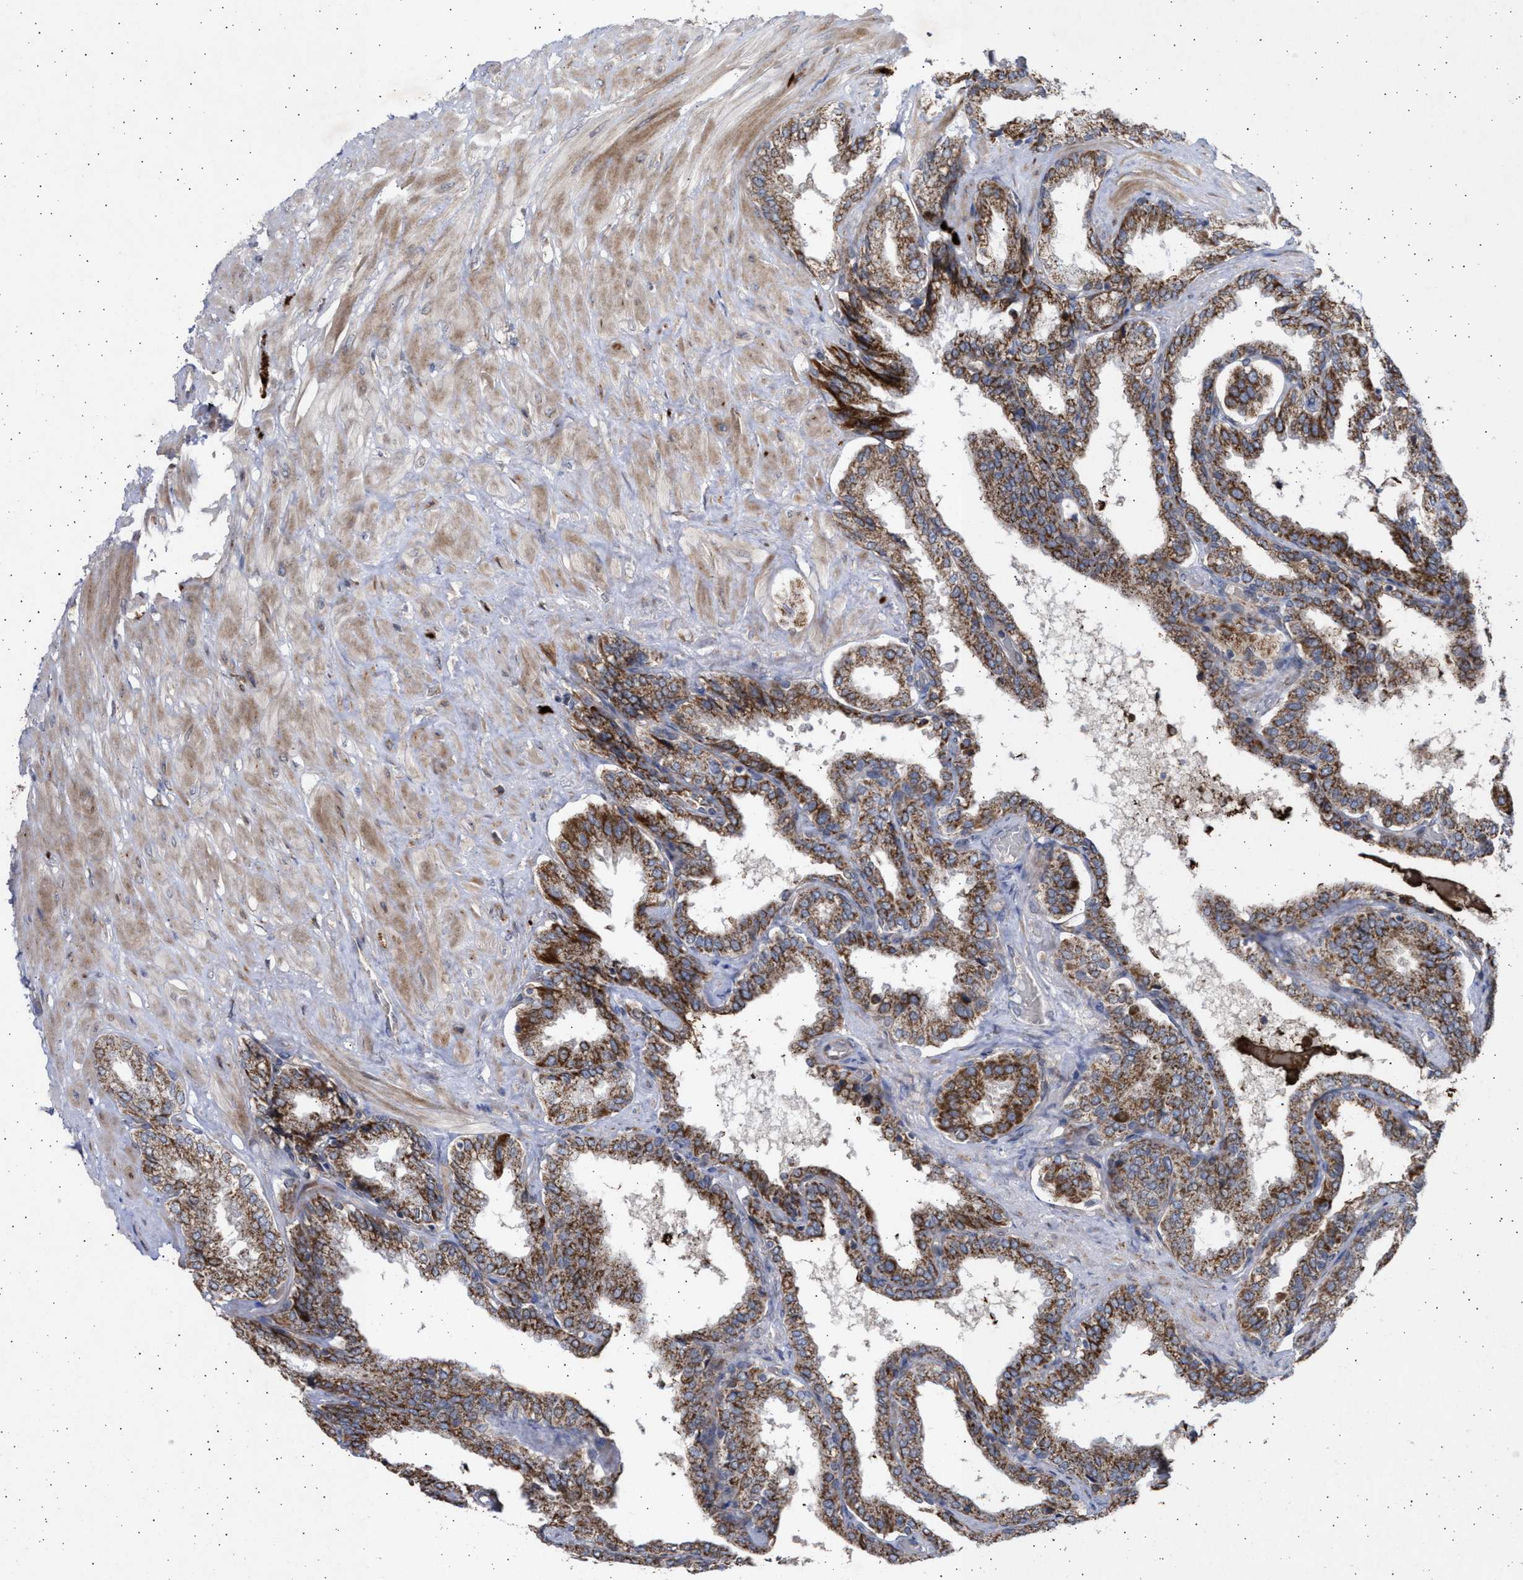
{"staining": {"intensity": "strong", "quantity": ">75%", "location": "cytoplasmic/membranous"}, "tissue": "seminal vesicle", "cell_type": "Glandular cells", "image_type": "normal", "snomed": [{"axis": "morphology", "description": "Normal tissue, NOS"}, {"axis": "topography", "description": "Seminal veicle"}], "caption": "This micrograph demonstrates immunohistochemistry (IHC) staining of normal seminal vesicle, with high strong cytoplasmic/membranous positivity in about >75% of glandular cells.", "gene": "TTC19", "patient": {"sex": "male", "age": 46}}